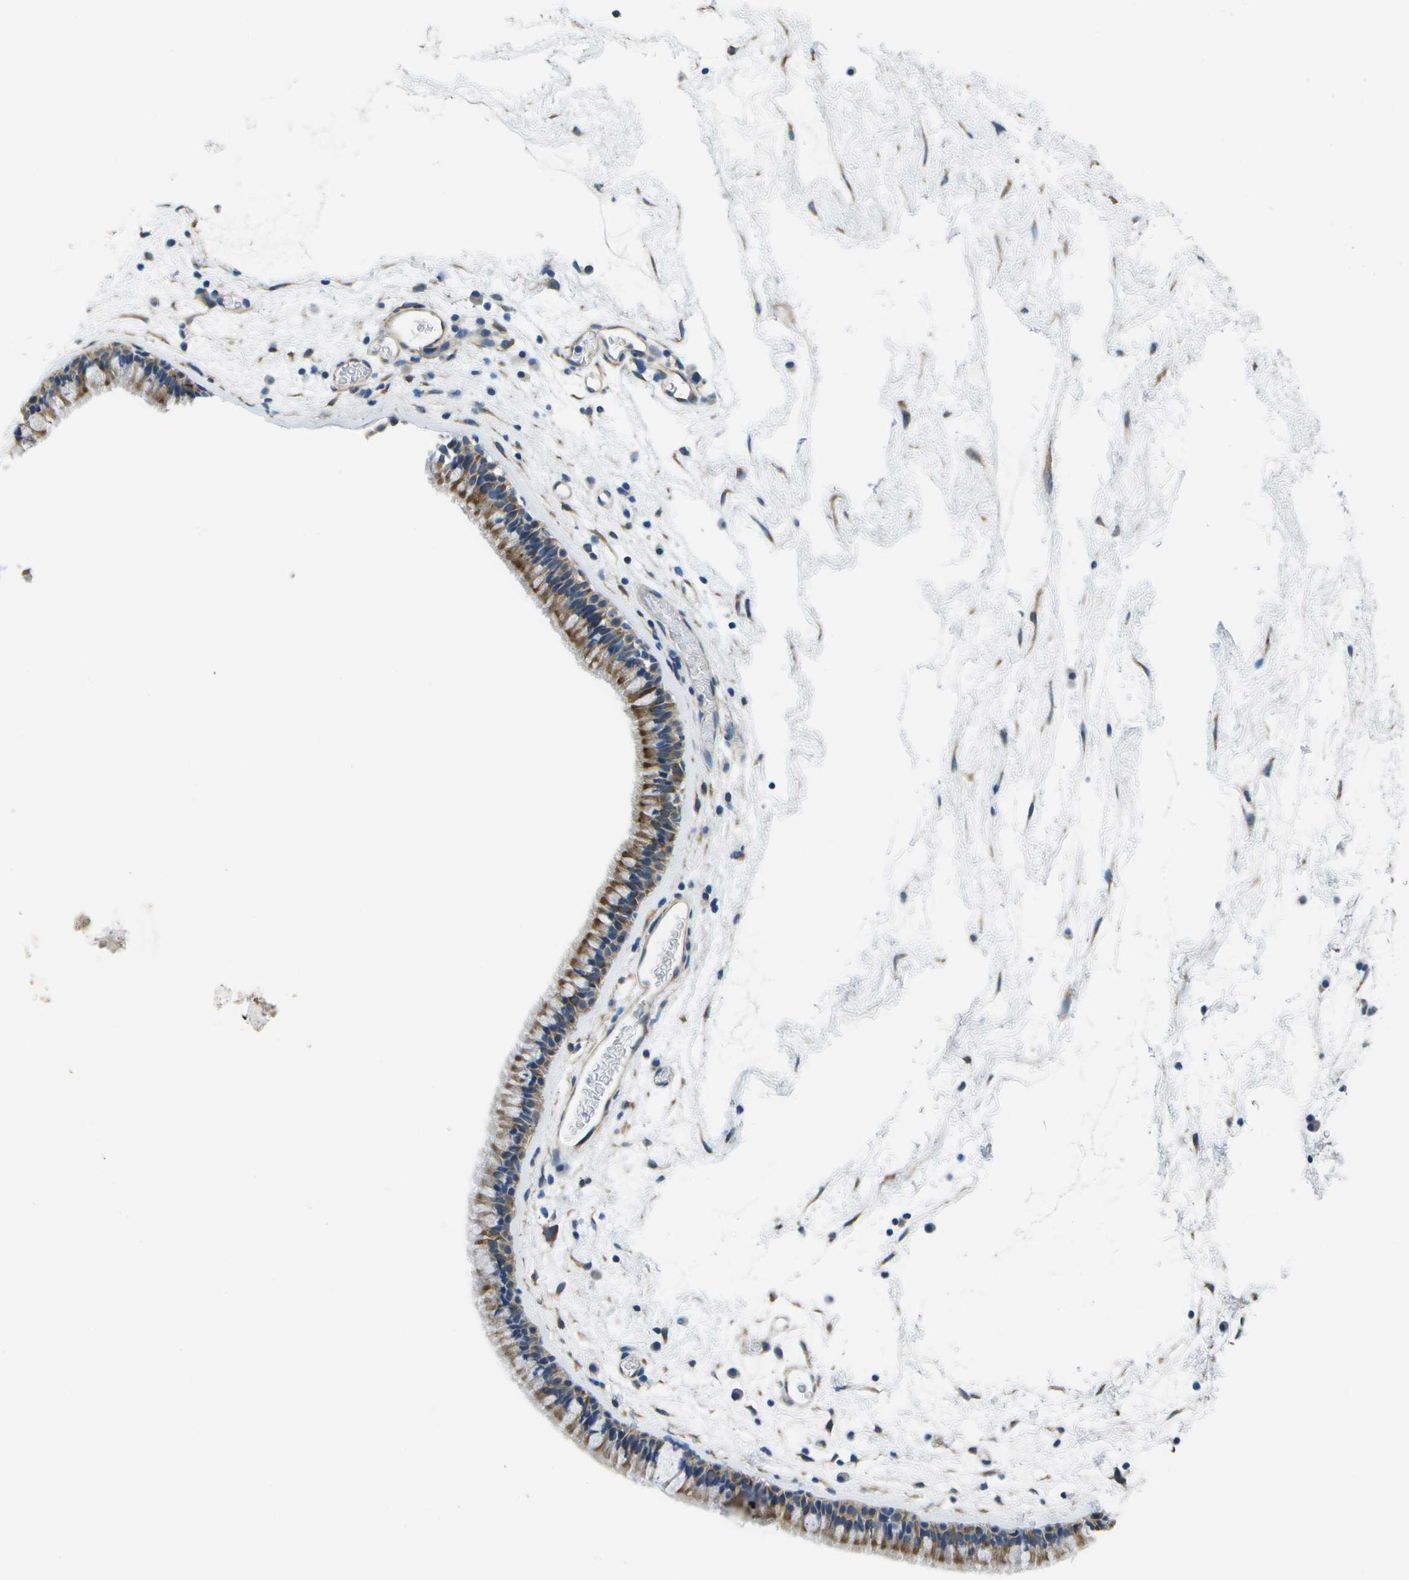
{"staining": {"intensity": "moderate", "quantity": ">75%", "location": "cytoplasmic/membranous"}, "tissue": "nasopharynx", "cell_type": "Respiratory epithelial cells", "image_type": "normal", "snomed": [{"axis": "morphology", "description": "Normal tissue, NOS"}, {"axis": "morphology", "description": "Inflammation, NOS"}, {"axis": "topography", "description": "Nasopharynx"}], "caption": "Moderate cytoplasmic/membranous expression is present in about >75% of respiratory epithelial cells in unremarkable nasopharynx.", "gene": "P3H1", "patient": {"sex": "male", "age": 48}}